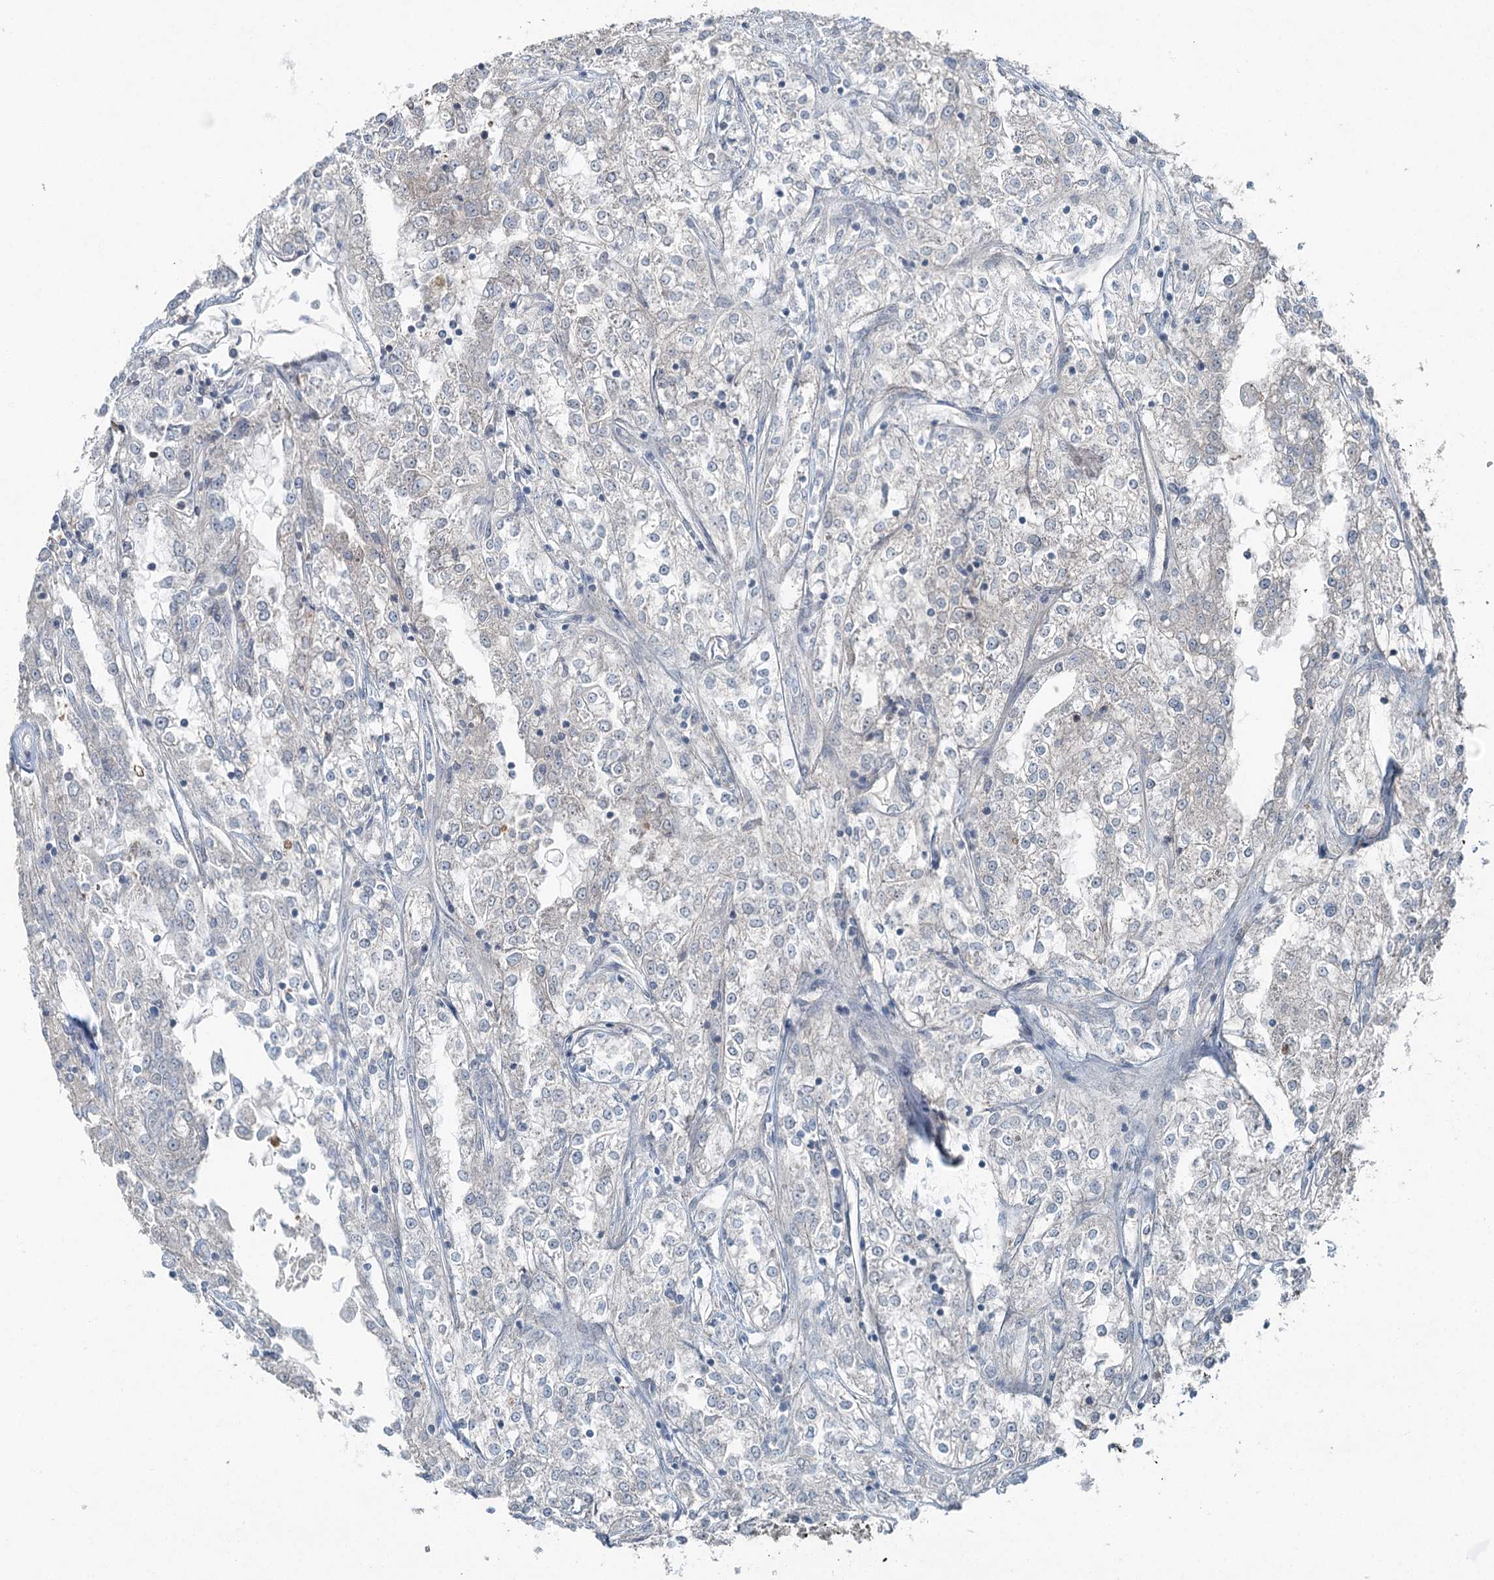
{"staining": {"intensity": "negative", "quantity": "none", "location": "none"}, "tissue": "renal cancer", "cell_type": "Tumor cells", "image_type": "cancer", "snomed": [{"axis": "morphology", "description": "Adenocarcinoma, NOS"}, {"axis": "topography", "description": "Kidney"}], "caption": "Immunohistochemistry of renal cancer demonstrates no staining in tumor cells.", "gene": "SKIC3", "patient": {"sex": "female", "age": 52}}